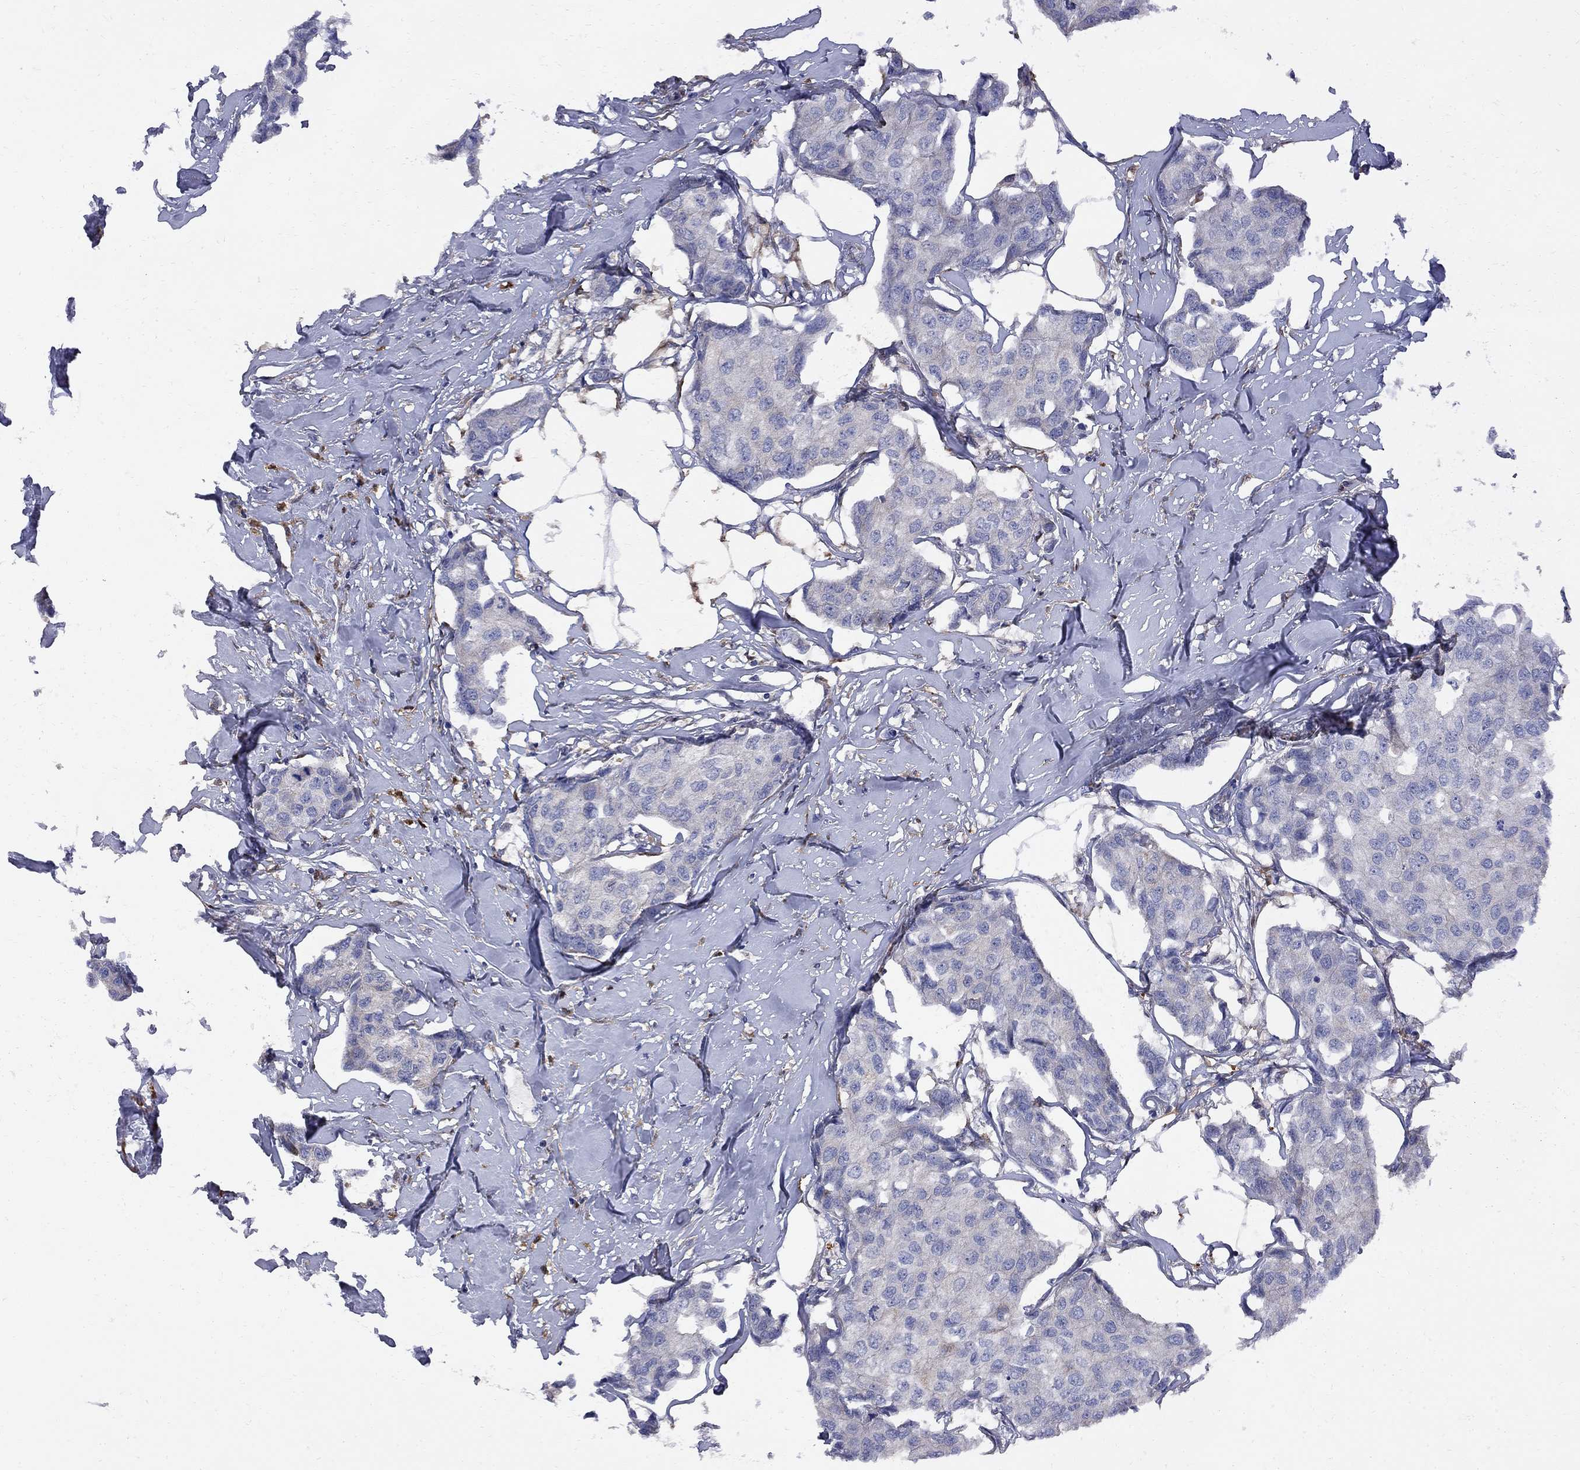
{"staining": {"intensity": "strong", "quantity": "<25%", "location": "cytoplasmic/membranous"}, "tissue": "breast cancer", "cell_type": "Tumor cells", "image_type": "cancer", "snomed": [{"axis": "morphology", "description": "Duct carcinoma"}, {"axis": "topography", "description": "Breast"}], "caption": "This photomicrograph exhibits IHC staining of human breast cancer, with medium strong cytoplasmic/membranous staining in about <25% of tumor cells.", "gene": "MTHFR", "patient": {"sex": "female", "age": 80}}